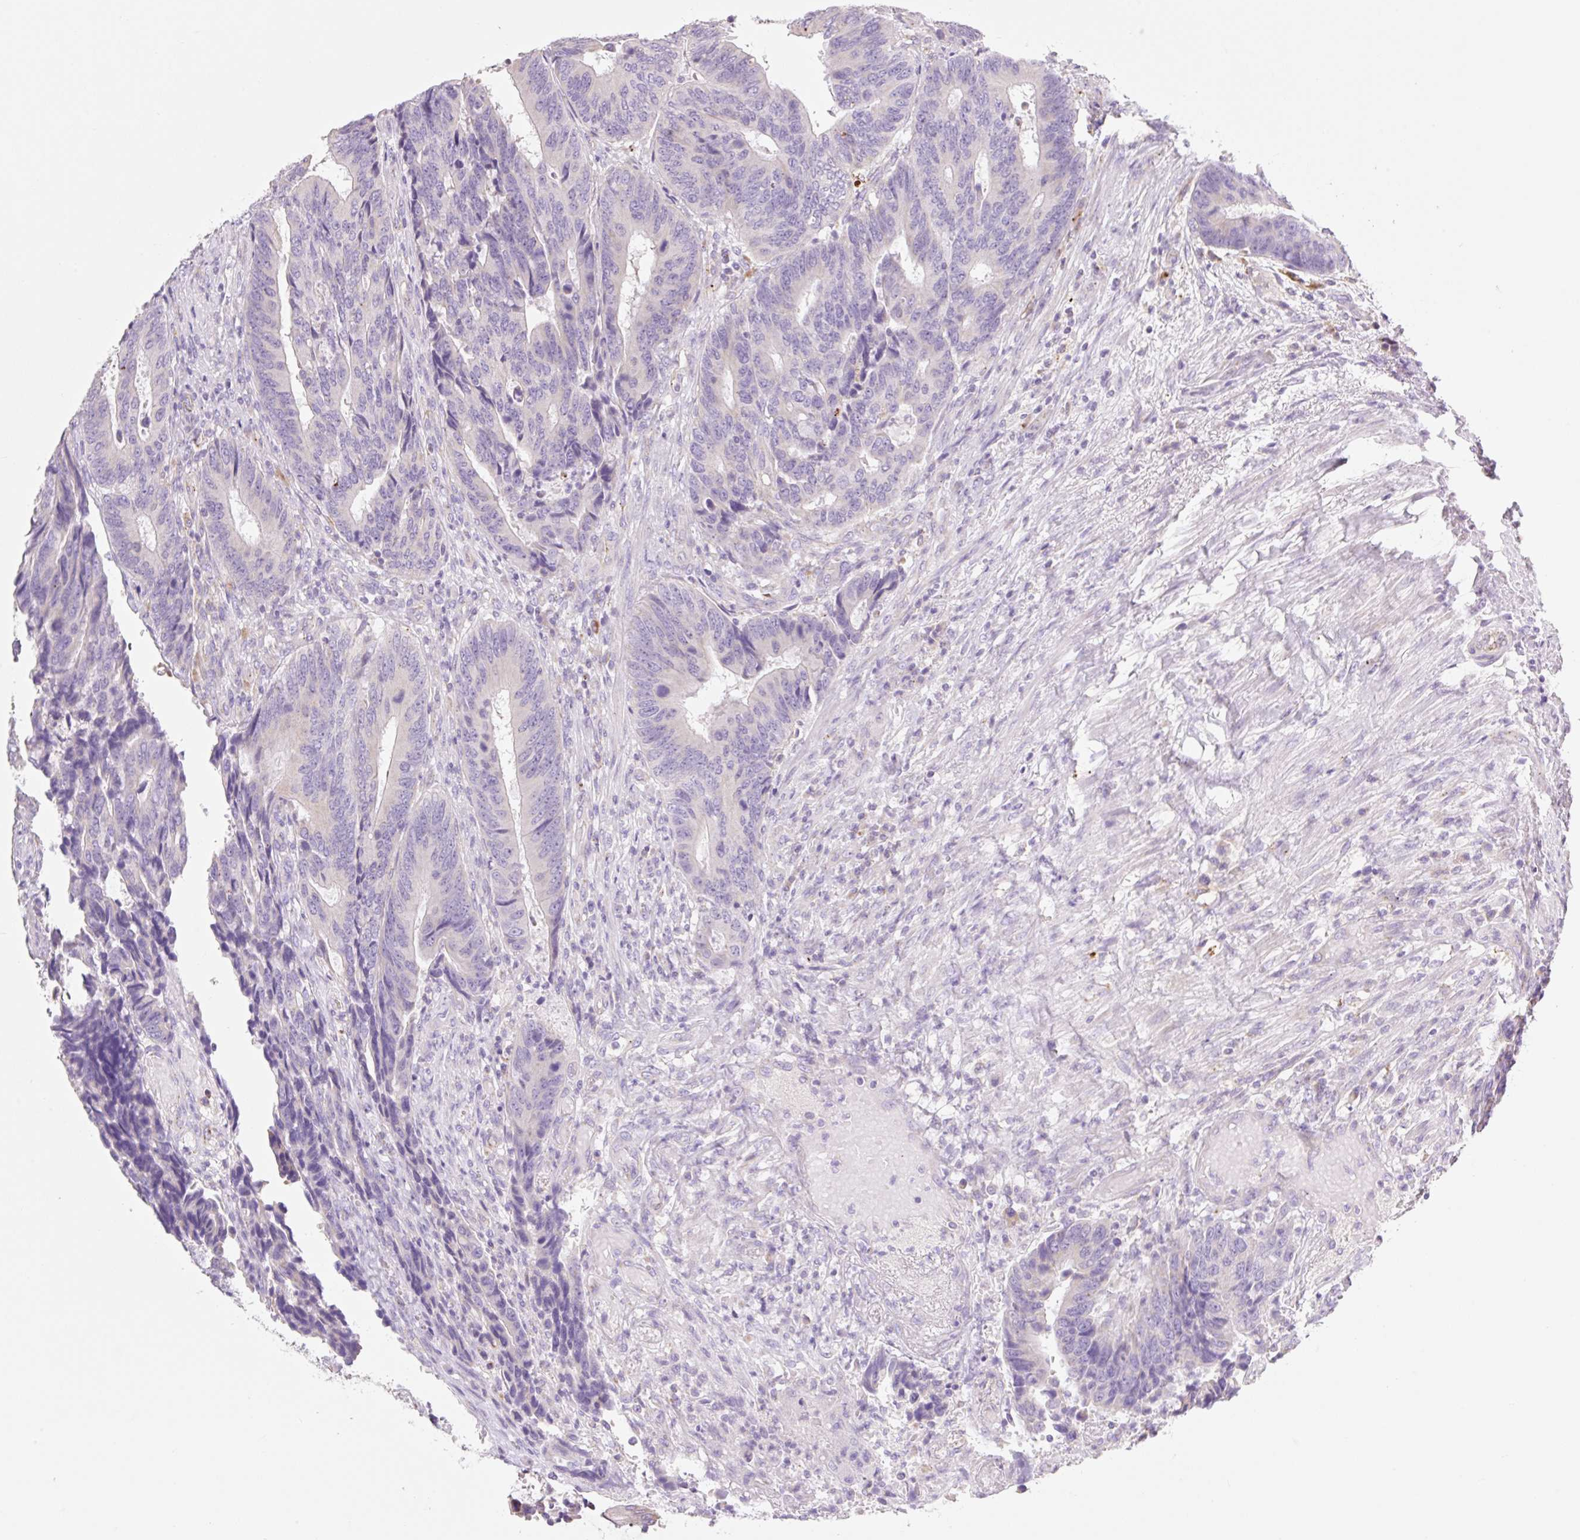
{"staining": {"intensity": "negative", "quantity": "none", "location": "none"}, "tissue": "colorectal cancer", "cell_type": "Tumor cells", "image_type": "cancer", "snomed": [{"axis": "morphology", "description": "Adenocarcinoma, NOS"}, {"axis": "topography", "description": "Colon"}], "caption": "Immunohistochemistry of colorectal cancer (adenocarcinoma) demonstrates no staining in tumor cells.", "gene": "CLEC3A", "patient": {"sex": "male", "age": 87}}